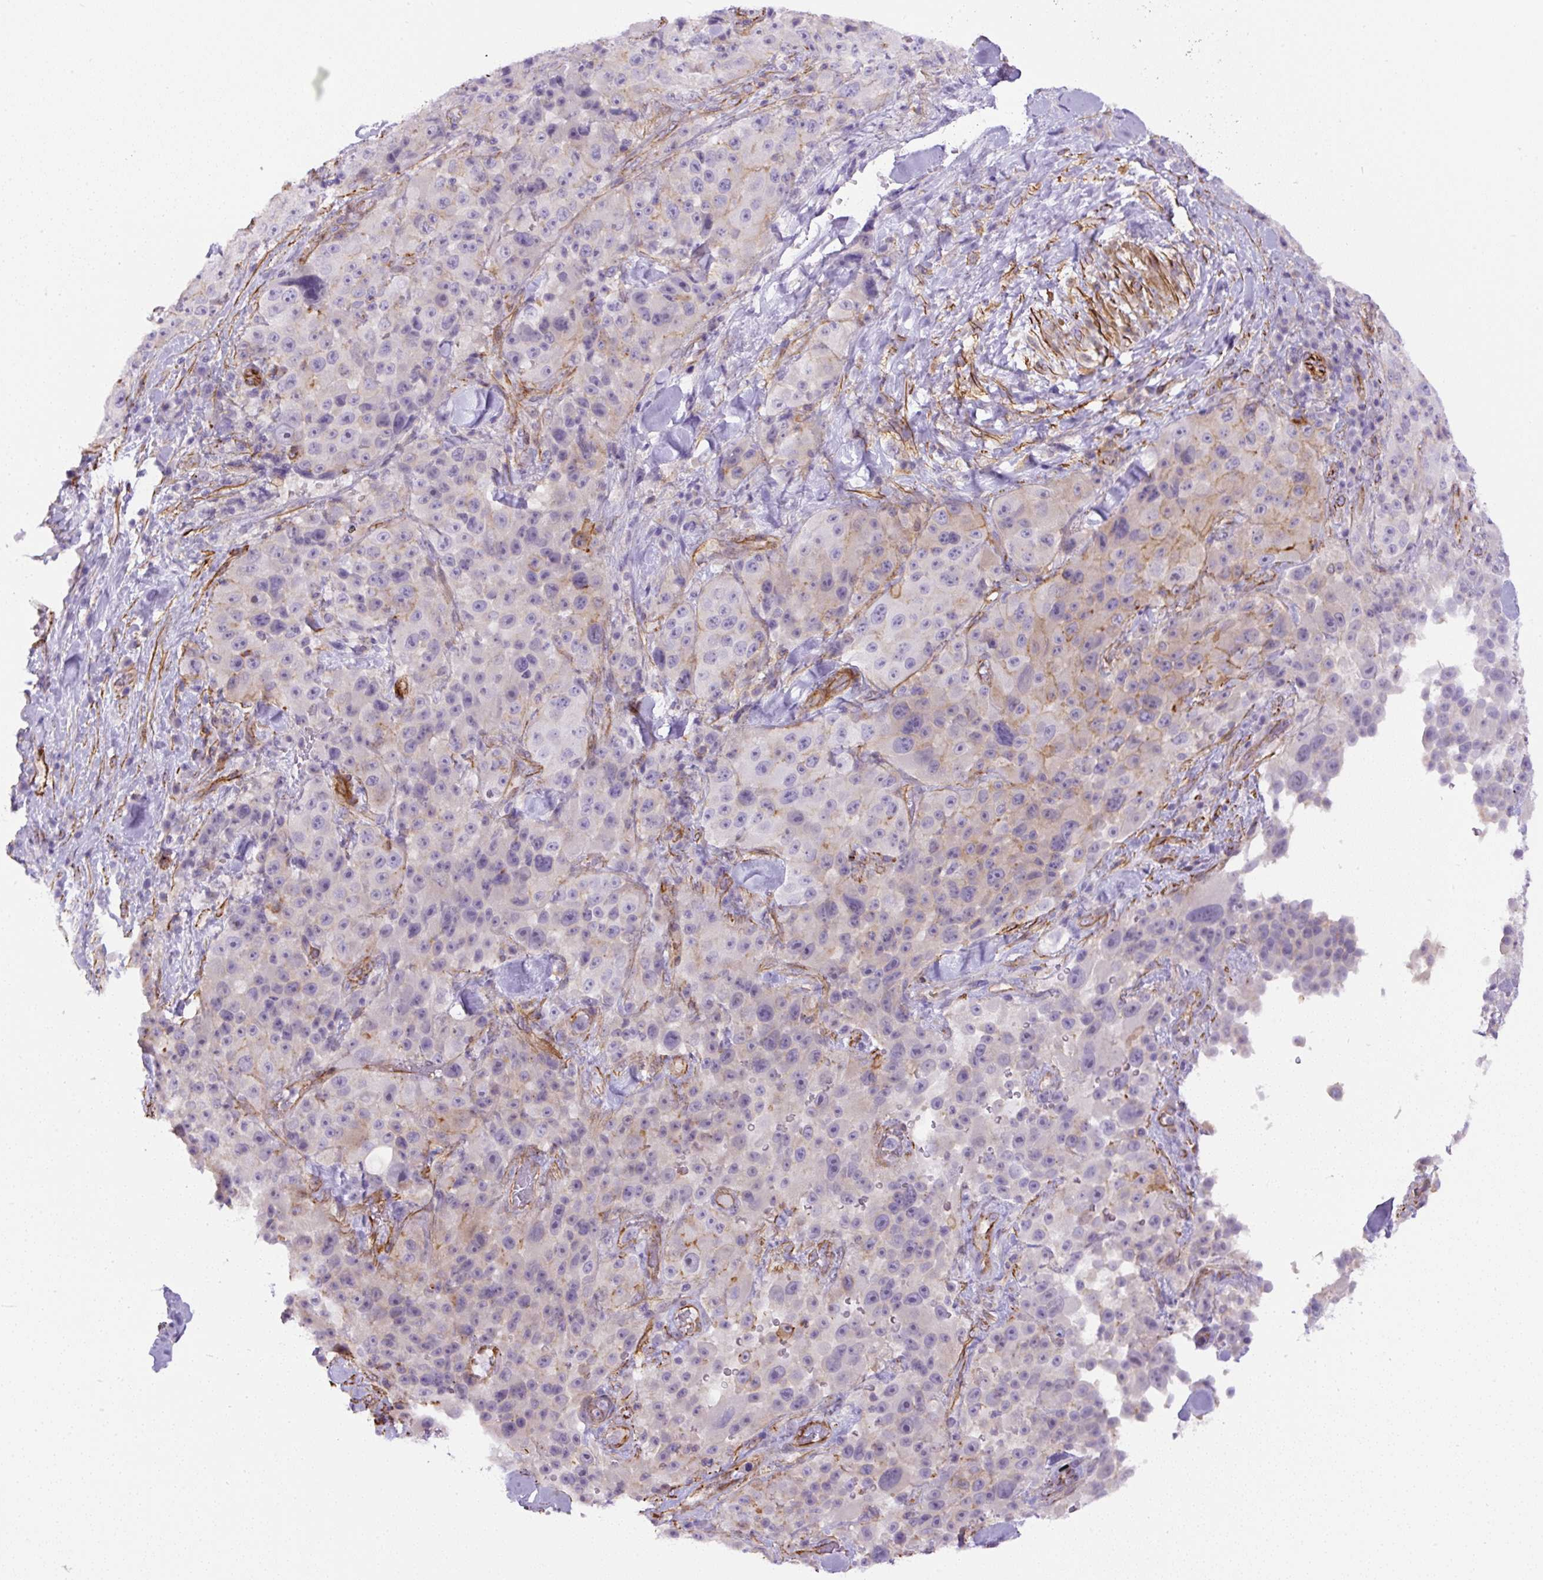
{"staining": {"intensity": "negative", "quantity": "none", "location": "none"}, "tissue": "melanoma", "cell_type": "Tumor cells", "image_type": "cancer", "snomed": [{"axis": "morphology", "description": "Malignant melanoma, Metastatic site"}, {"axis": "topography", "description": "Lymph node"}], "caption": "Tumor cells are negative for protein expression in human melanoma. Nuclei are stained in blue.", "gene": "B3GALT5", "patient": {"sex": "male", "age": 62}}